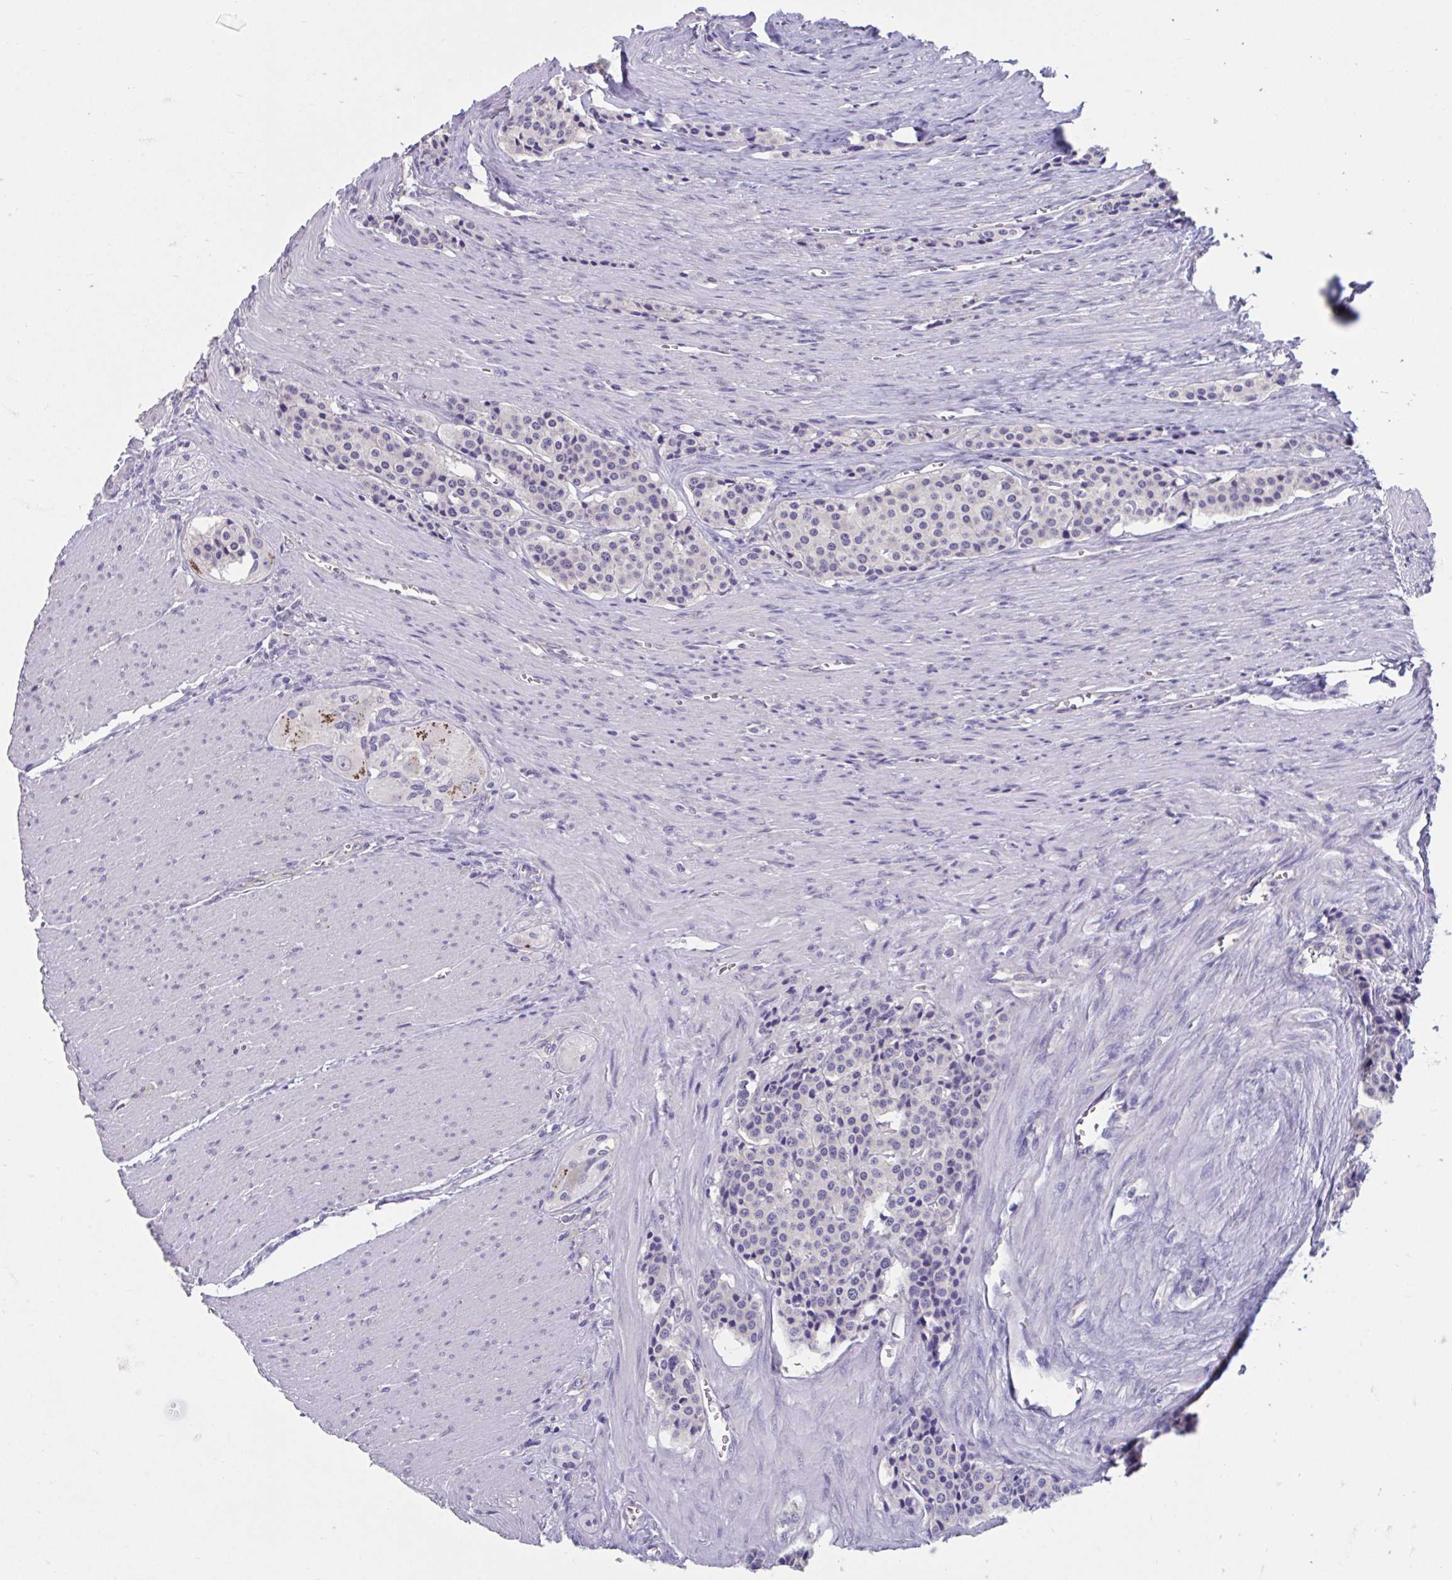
{"staining": {"intensity": "negative", "quantity": "none", "location": "none"}, "tissue": "carcinoid", "cell_type": "Tumor cells", "image_type": "cancer", "snomed": [{"axis": "morphology", "description": "Carcinoid, malignant, NOS"}, {"axis": "topography", "description": "Small intestine"}], "caption": "An IHC histopathology image of carcinoid (malignant) is shown. There is no staining in tumor cells of carcinoid (malignant).", "gene": "GPR162", "patient": {"sex": "male", "age": 73}}